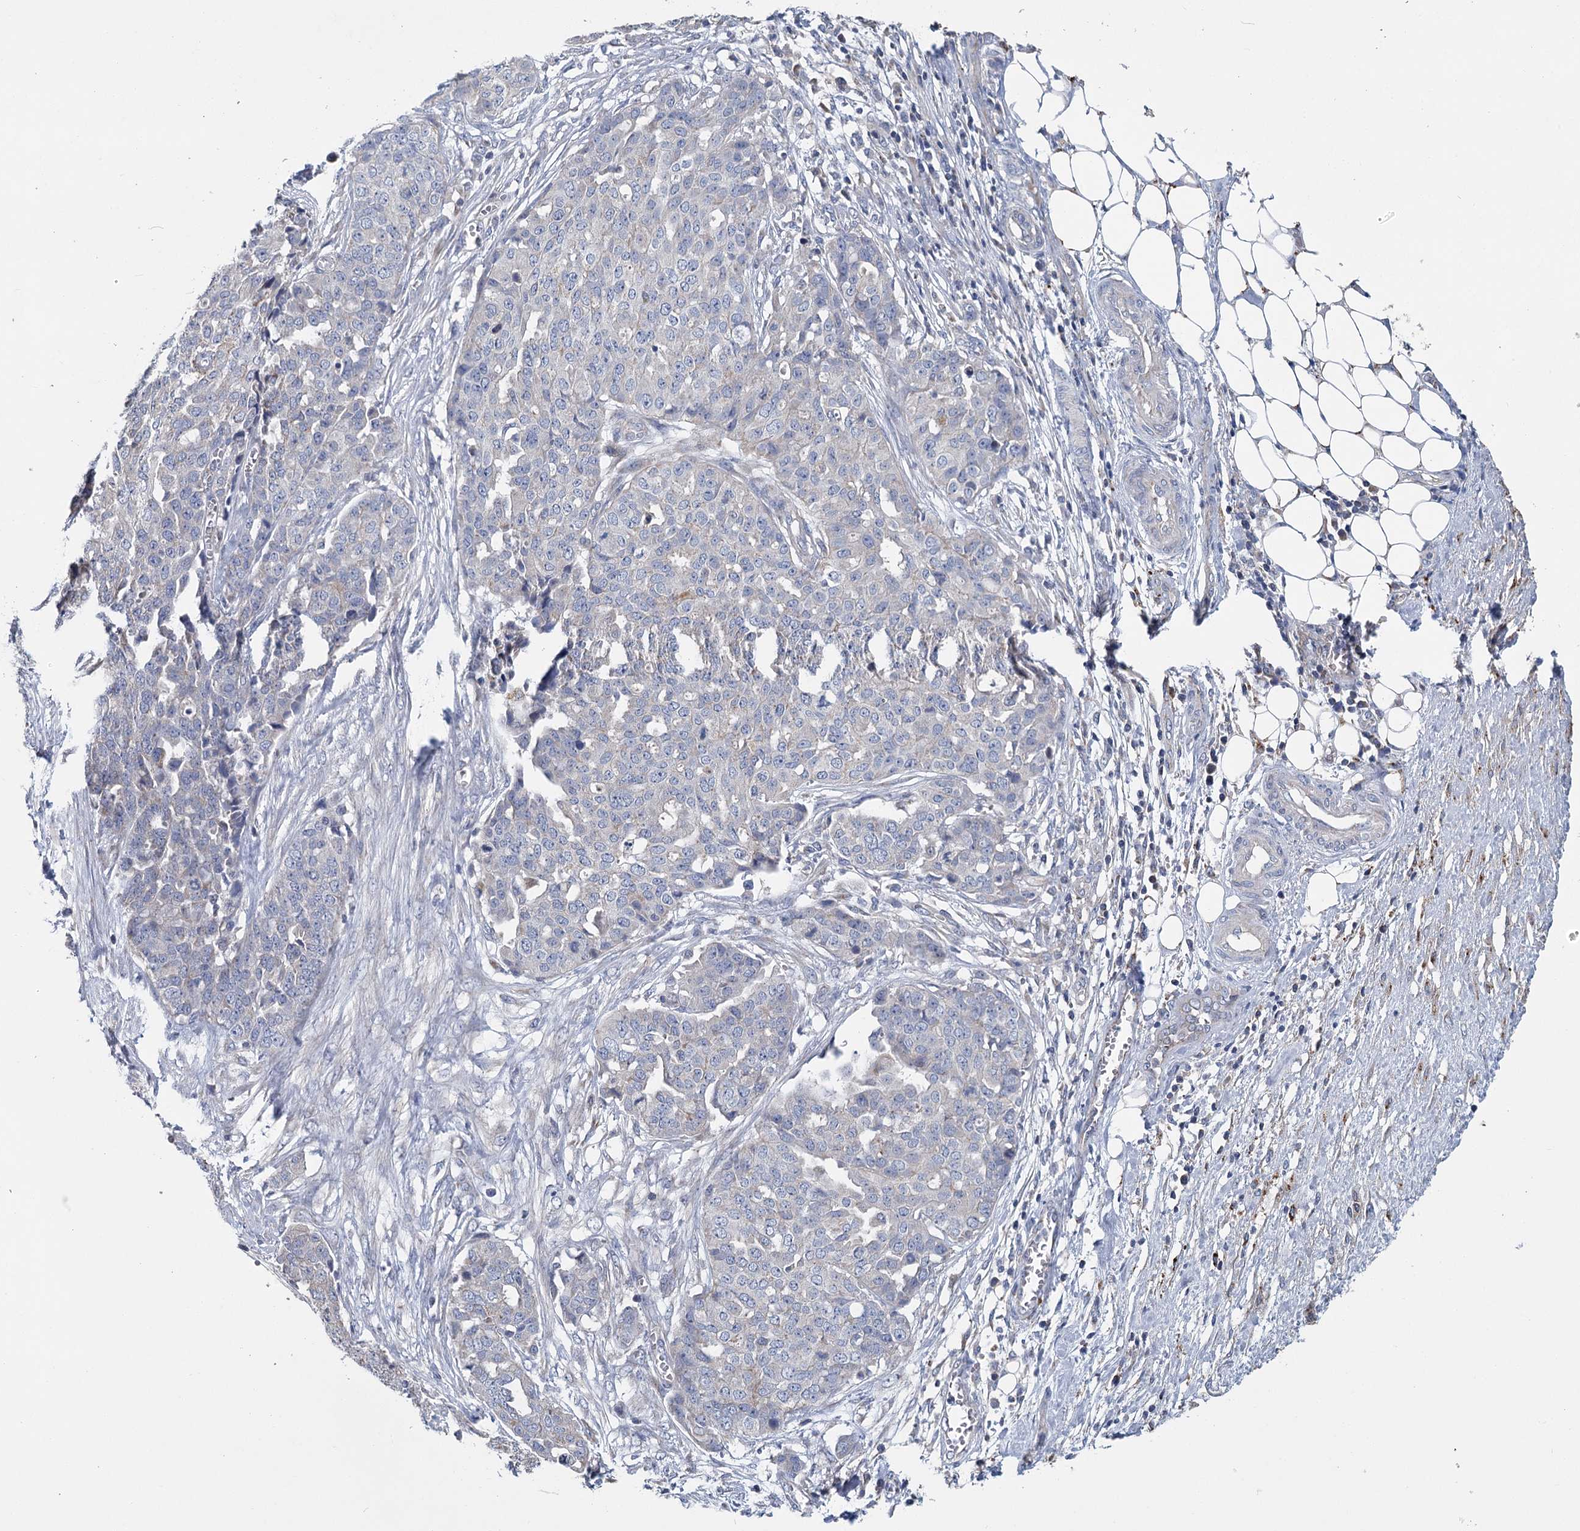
{"staining": {"intensity": "negative", "quantity": "none", "location": "none"}, "tissue": "ovarian cancer", "cell_type": "Tumor cells", "image_type": "cancer", "snomed": [{"axis": "morphology", "description": "Cystadenocarcinoma, serous, NOS"}, {"axis": "topography", "description": "Soft tissue"}, {"axis": "topography", "description": "Ovary"}], "caption": "A high-resolution photomicrograph shows immunohistochemistry (IHC) staining of ovarian serous cystadenocarcinoma, which shows no significant expression in tumor cells.", "gene": "ANKRD16", "patient": {"sex": "female", "age": 57}}